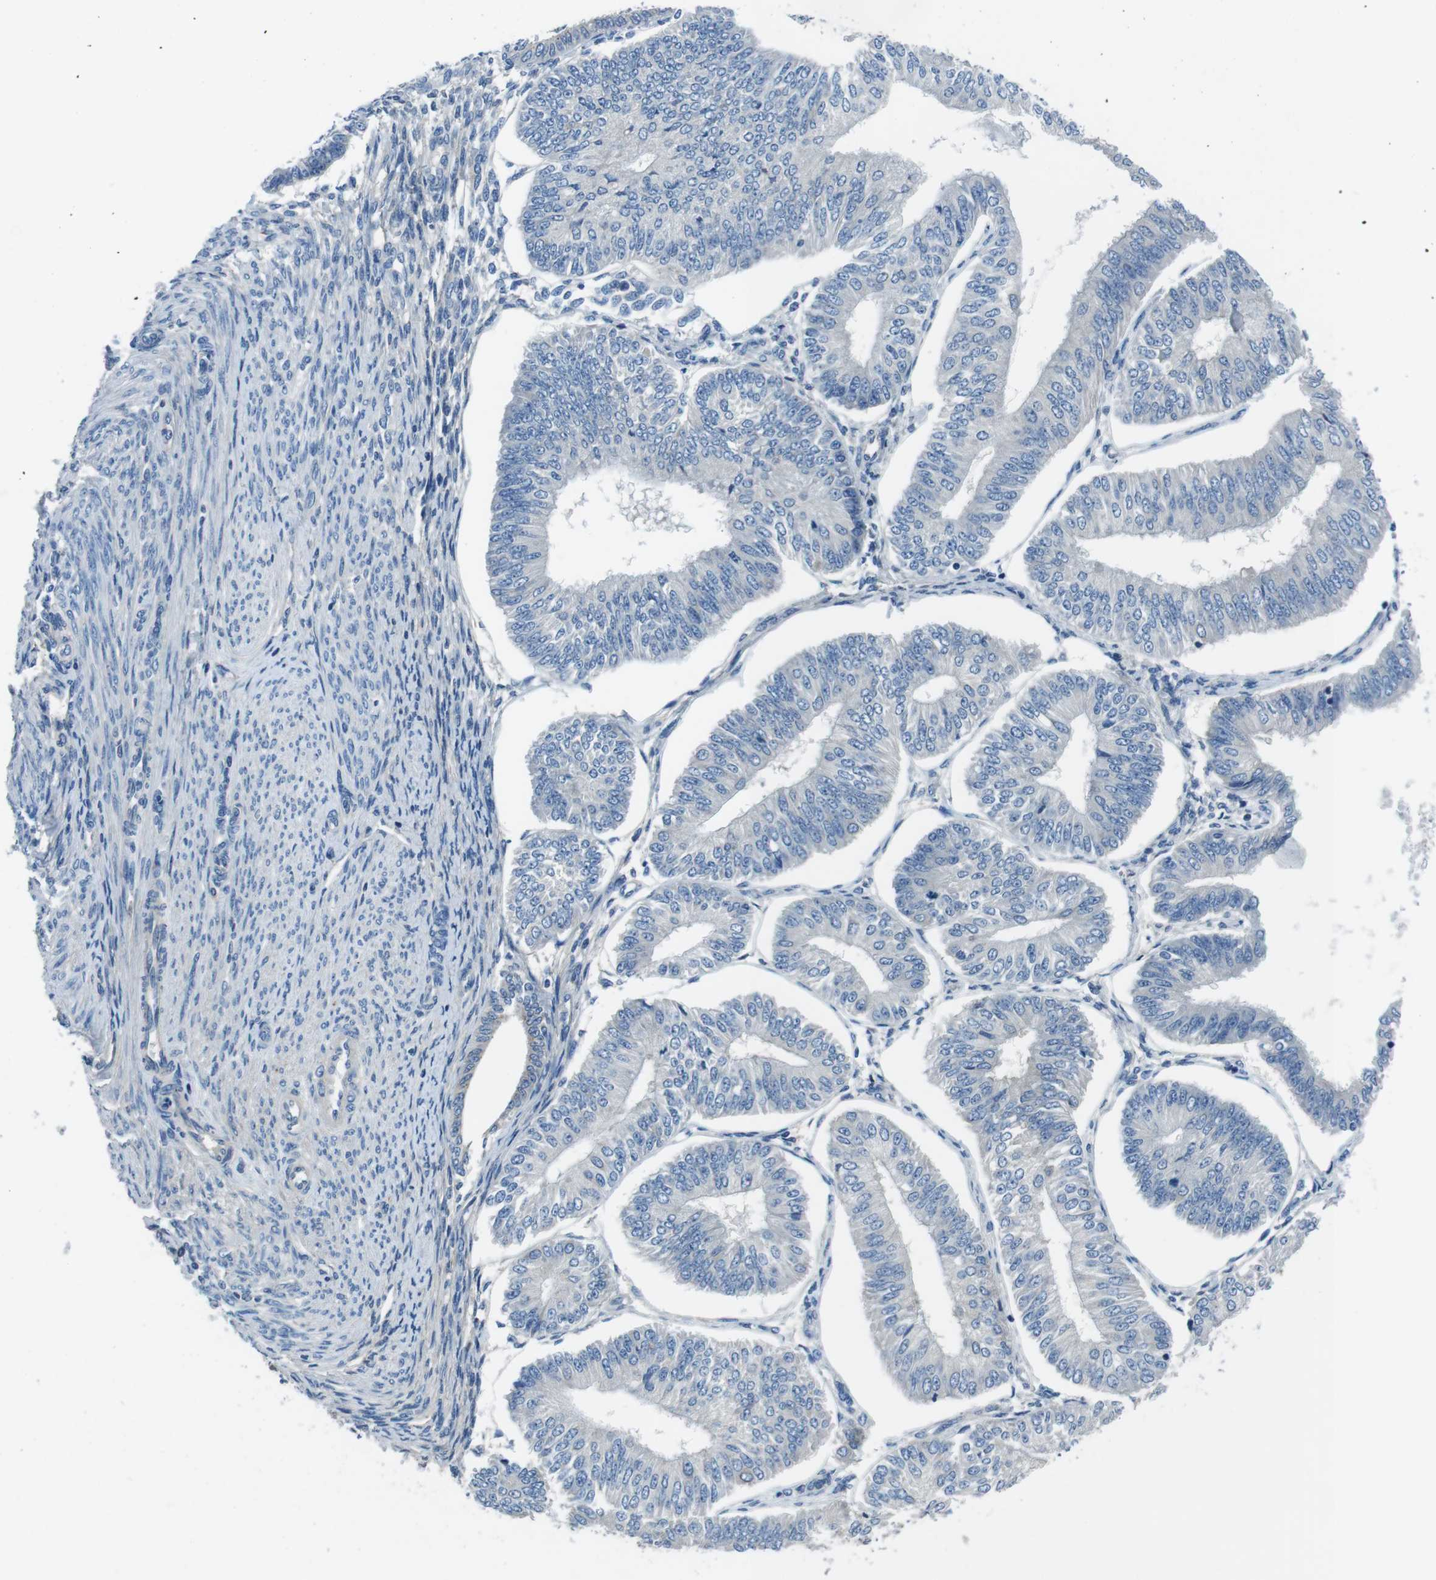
{"staining": {"intensity": "negative", "quantity": "none", "location": "none"}, "tissue": "endometrial cancer", "cell_type": "Tumor cells", "image_type": "cancer", "snomed": [{"axis": "morphology", "description": "Adenocarcinoma, NOS"}, {"axis": "topography", "description": "Endometrium"}], "caption": "Histopathology image shows no significant protein expression in tumor cells of adenocarcinoma (endometrial).", "gene": "TULP3", "patient": {"sex": "female", "age": 58}}